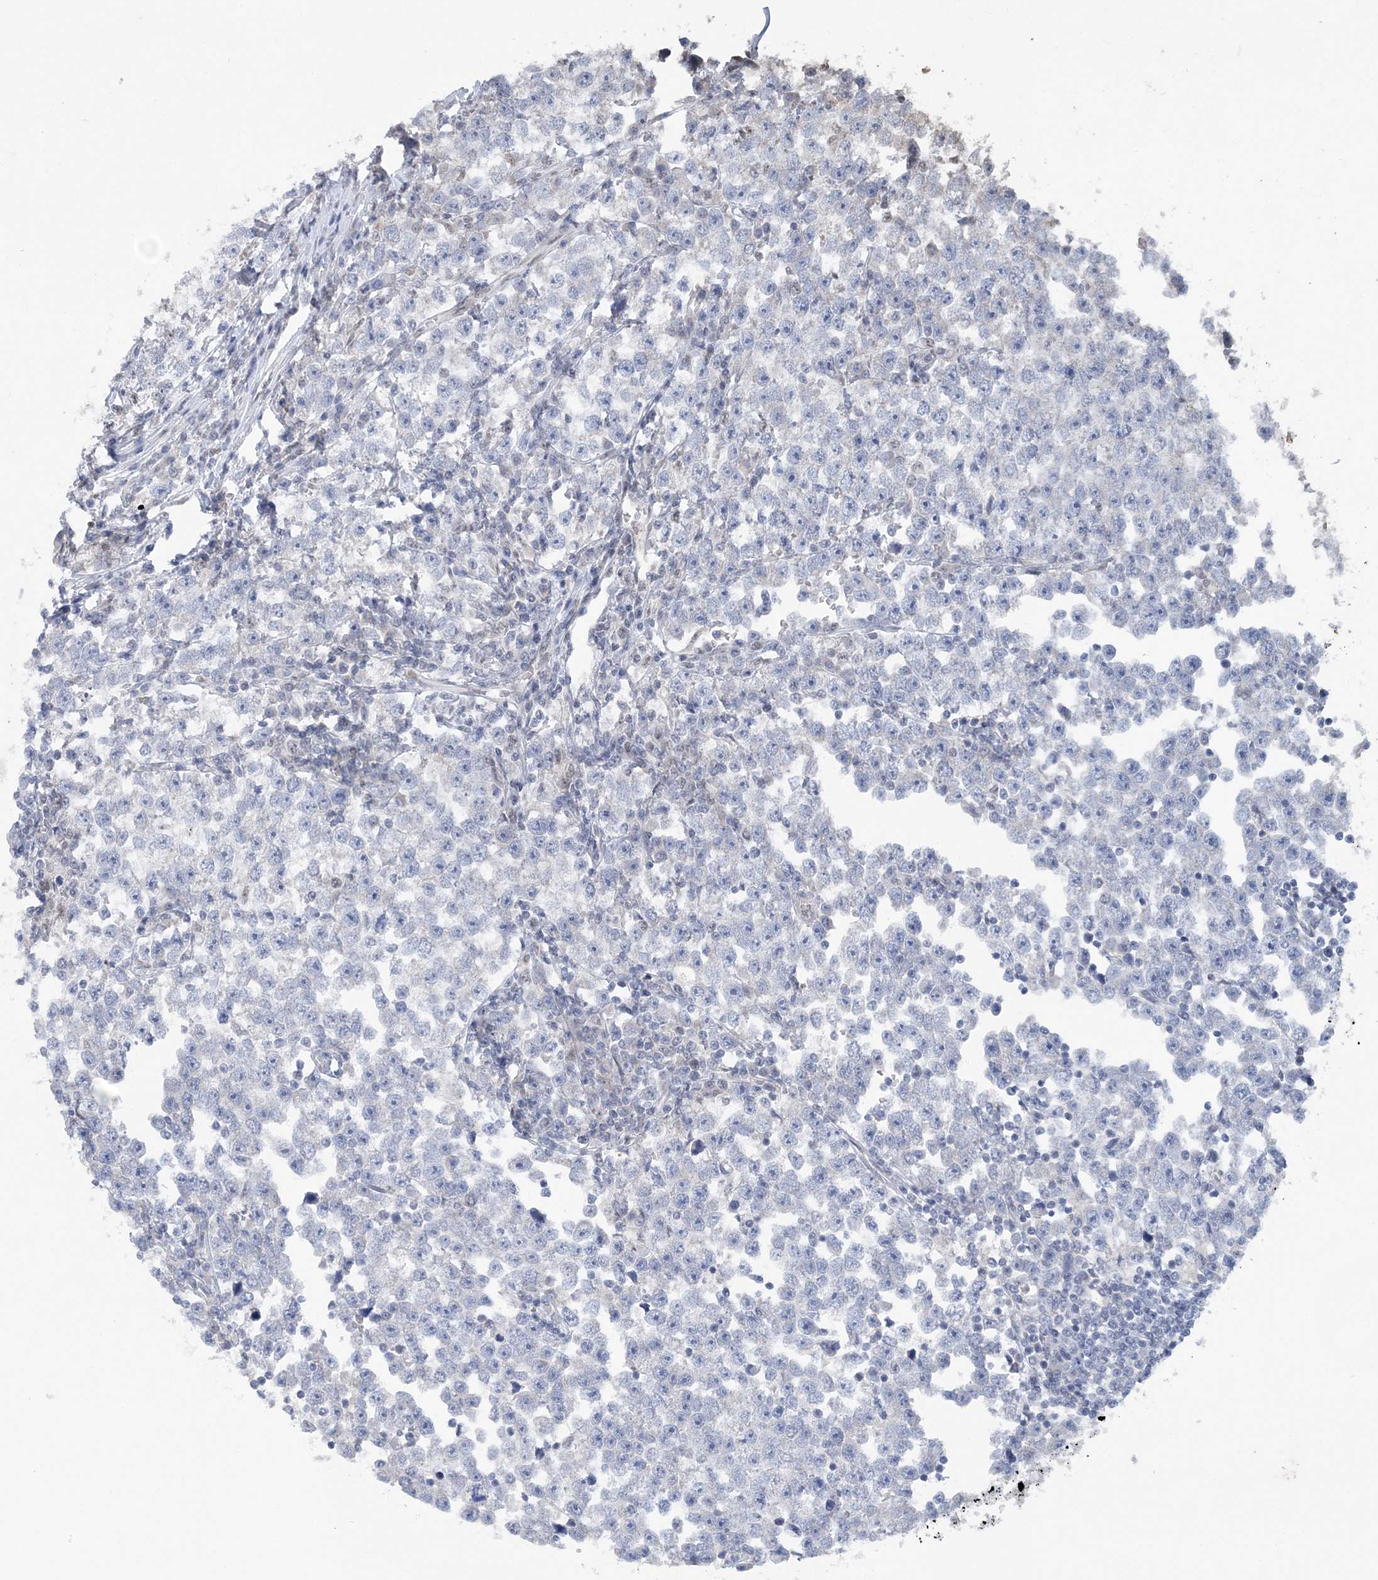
{"staining": {"intensity": "negative", "quantity": "none", "location": "none"}, "tissue": "testis cancer", "cell_type": "Tumor cells", "image_type": "cancer", "snomed": [{"axis": "morphology", "description": "Normal tissue, NOS"}, {"axis": "morphology", "description": "Seminoma, NOS"}, {"axis": "topography", "description": "Testis"}], "caption": "Immunohistochemistry micrograph of neoplastic tissue: testis seminoma stained with DAB (3,3'-diaminobenzidine) displays no significant protein staining in tumor cells.", "gene": "ZBTB7A", "patient": {"sex": "male", "age": 43}}